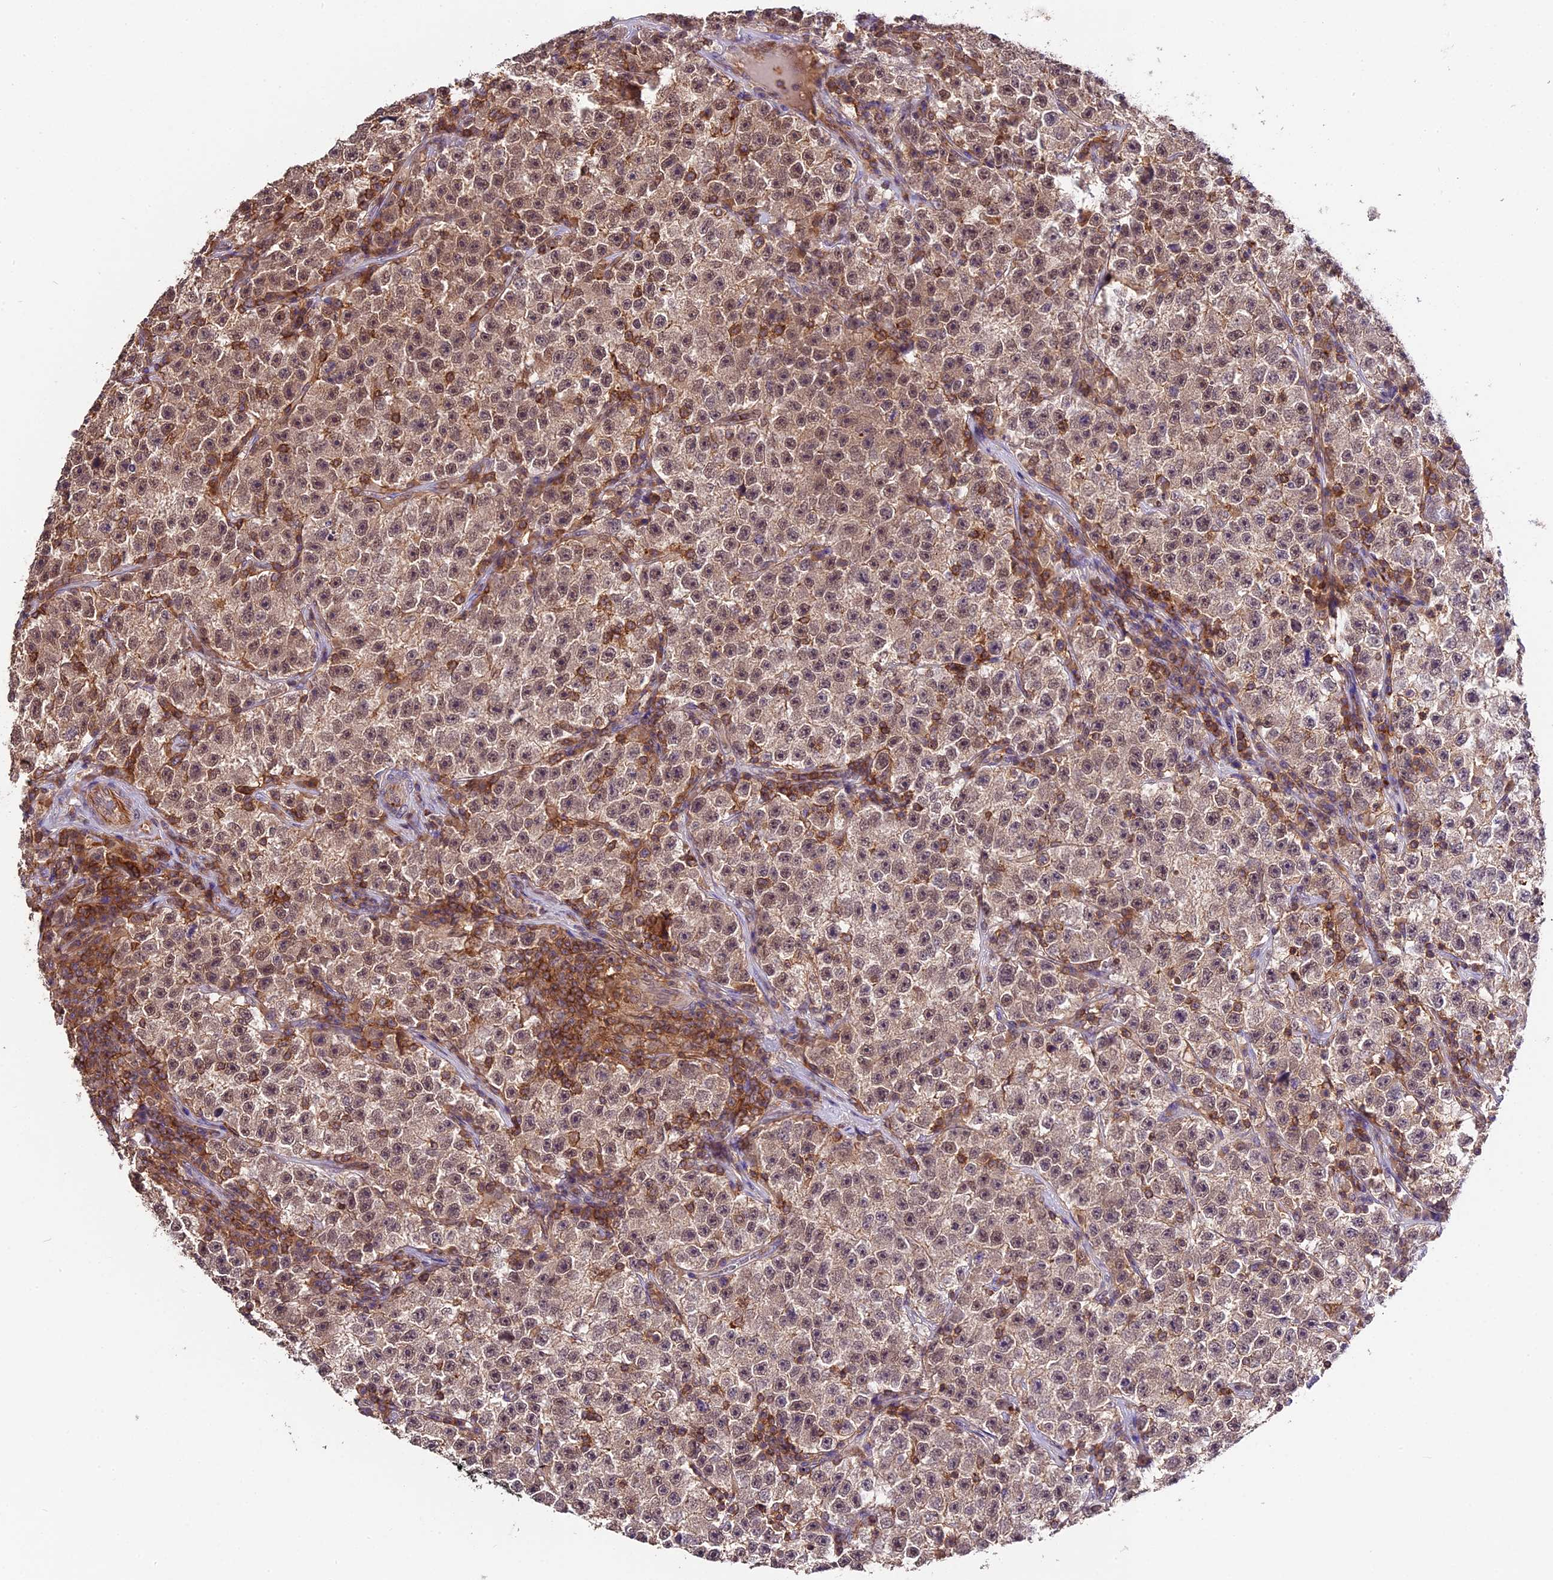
{"staining": {"intensity": "moderate", "quantity": ">75%", "location": "cytoplasmic/membranous,nuclear"}, "tissue": "testis cancer", "cell_type": "Tumor cells", "image_type": "cancer", "snomed": [{"axis": "morphology", "description": "Seminoma, NOS"}, {"axis": "topography", "description": "Testis"}], "caption": "The immunohistochemical stain labels moderate cytoplasmic/membranous and nuclear positivity in tumor cells of testis cancer tissue.", "gene": "SKIDA1", "patient": {"sex": "male", "age": 22}}